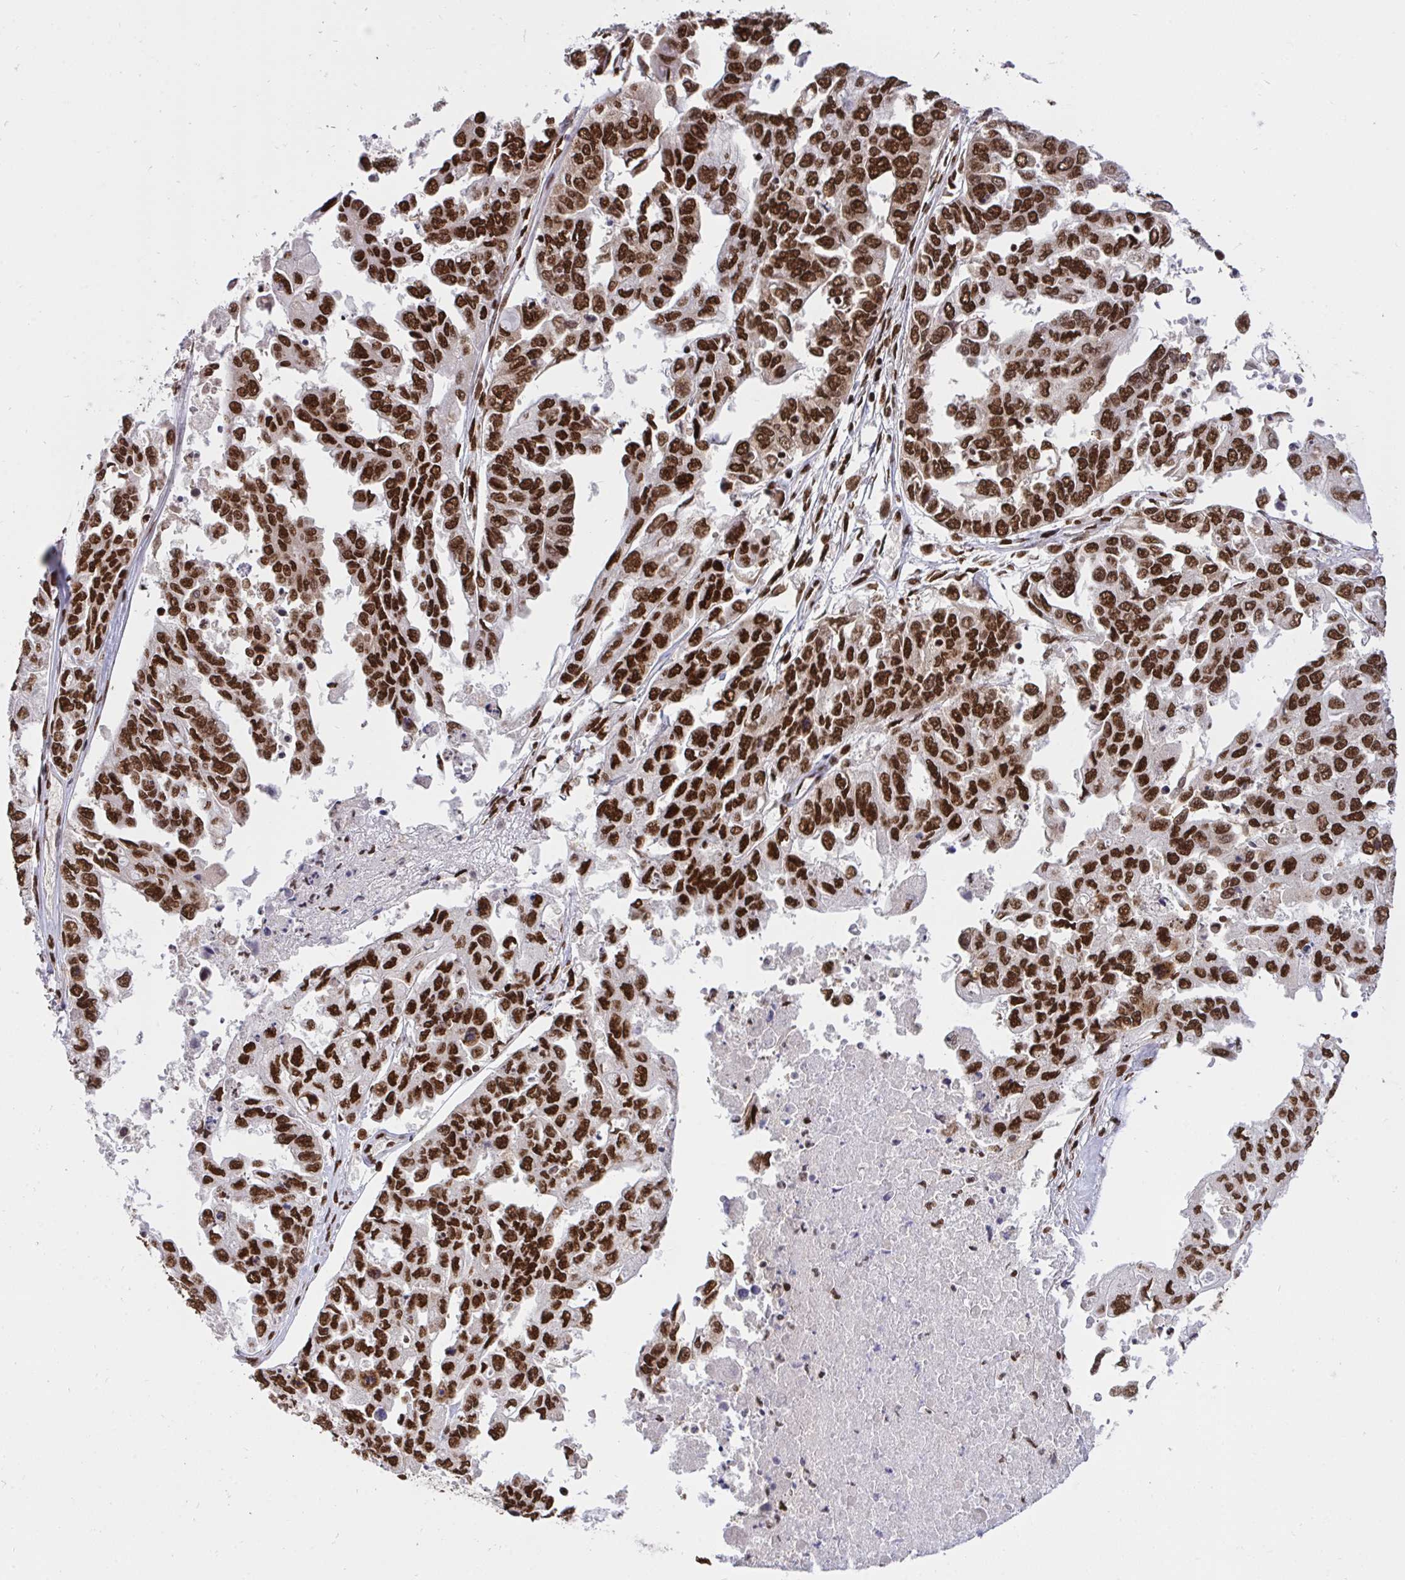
{"staining": {"intensity": "strong", "quantity": ">75%", "location": "nuclear"}, "tissue": "ovarian cancer", "cell_type": "Tumor cells", "image_type": "cancer", "snomed": [{"axis": "morphology", "description": "Cystadenocarcinoma, serous, NOS"}, {"axis": "topography", "description": "Ovary"}], "caption": "Tumor cells show high levels of strong nuclear positivity in approximately >75% of cells in human ovarian cancer (serous cystadenocarcinoma).", "gene": "HNRNPL", "patient": {"sex": "female", "age": 53}}